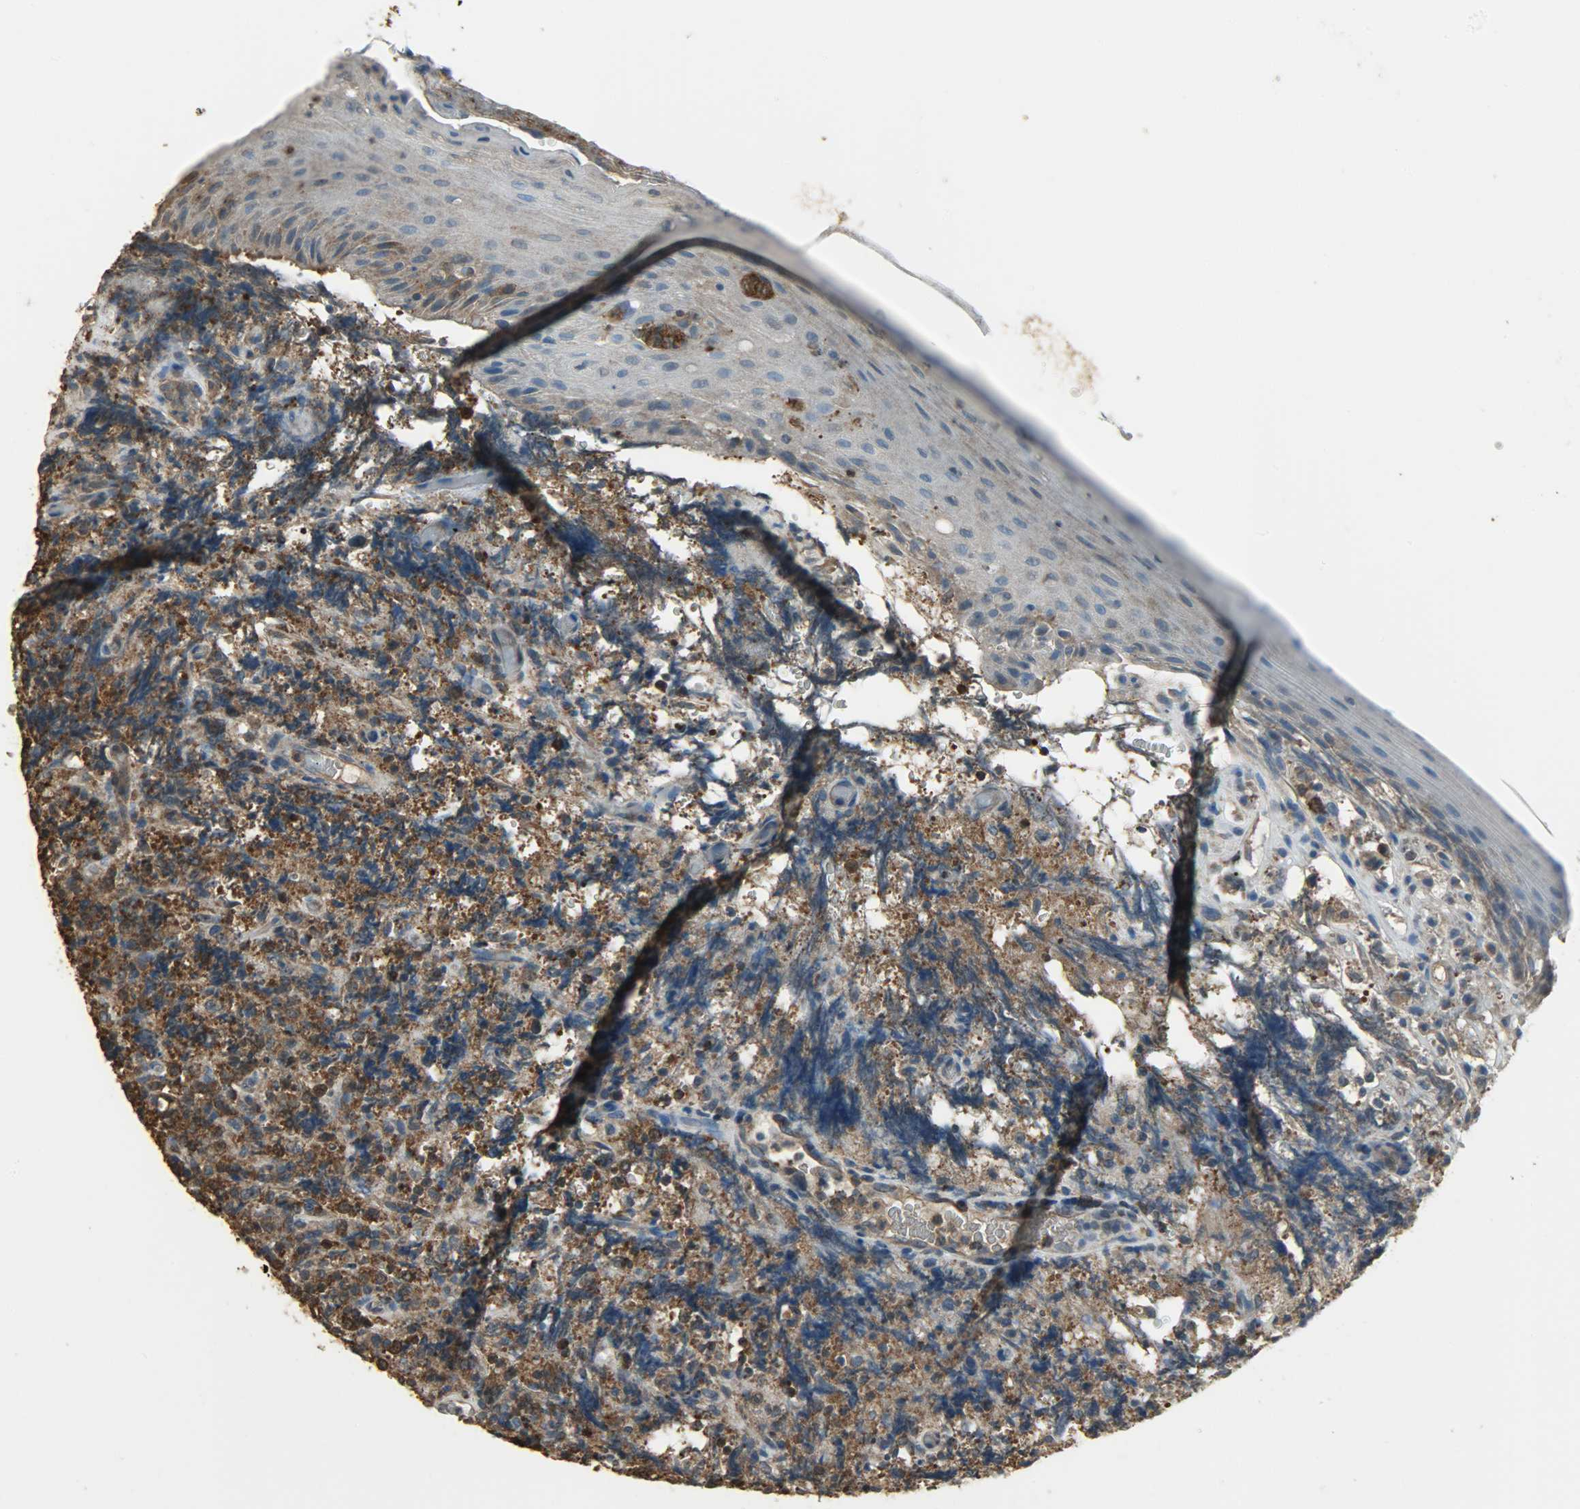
{"staining": {"intensity": "strong", "quantity": ">75%", "location": "cytoplasmic/membranous"}, "tissue": "lymphoma", "cell_type": "Tumor cells", "image_type": "cancer", "snomed": [{"axis": "morphology", "description": "Malignant lymphoma, non-Hodgkin's type, High grade"}, {"axis": "topography", "description": "Tonsil"}], "caption": "DAB immunohistochemical staining of lymphoma shows strong cytoplasmic/membranous protein staining in about >75% of tumor cells. Immunohistochemistry (ihc) stains the protein in brown and the nuclei are stained blue.", "gene": "LDHB", "patient": {"sex": "female", "age": 36}}